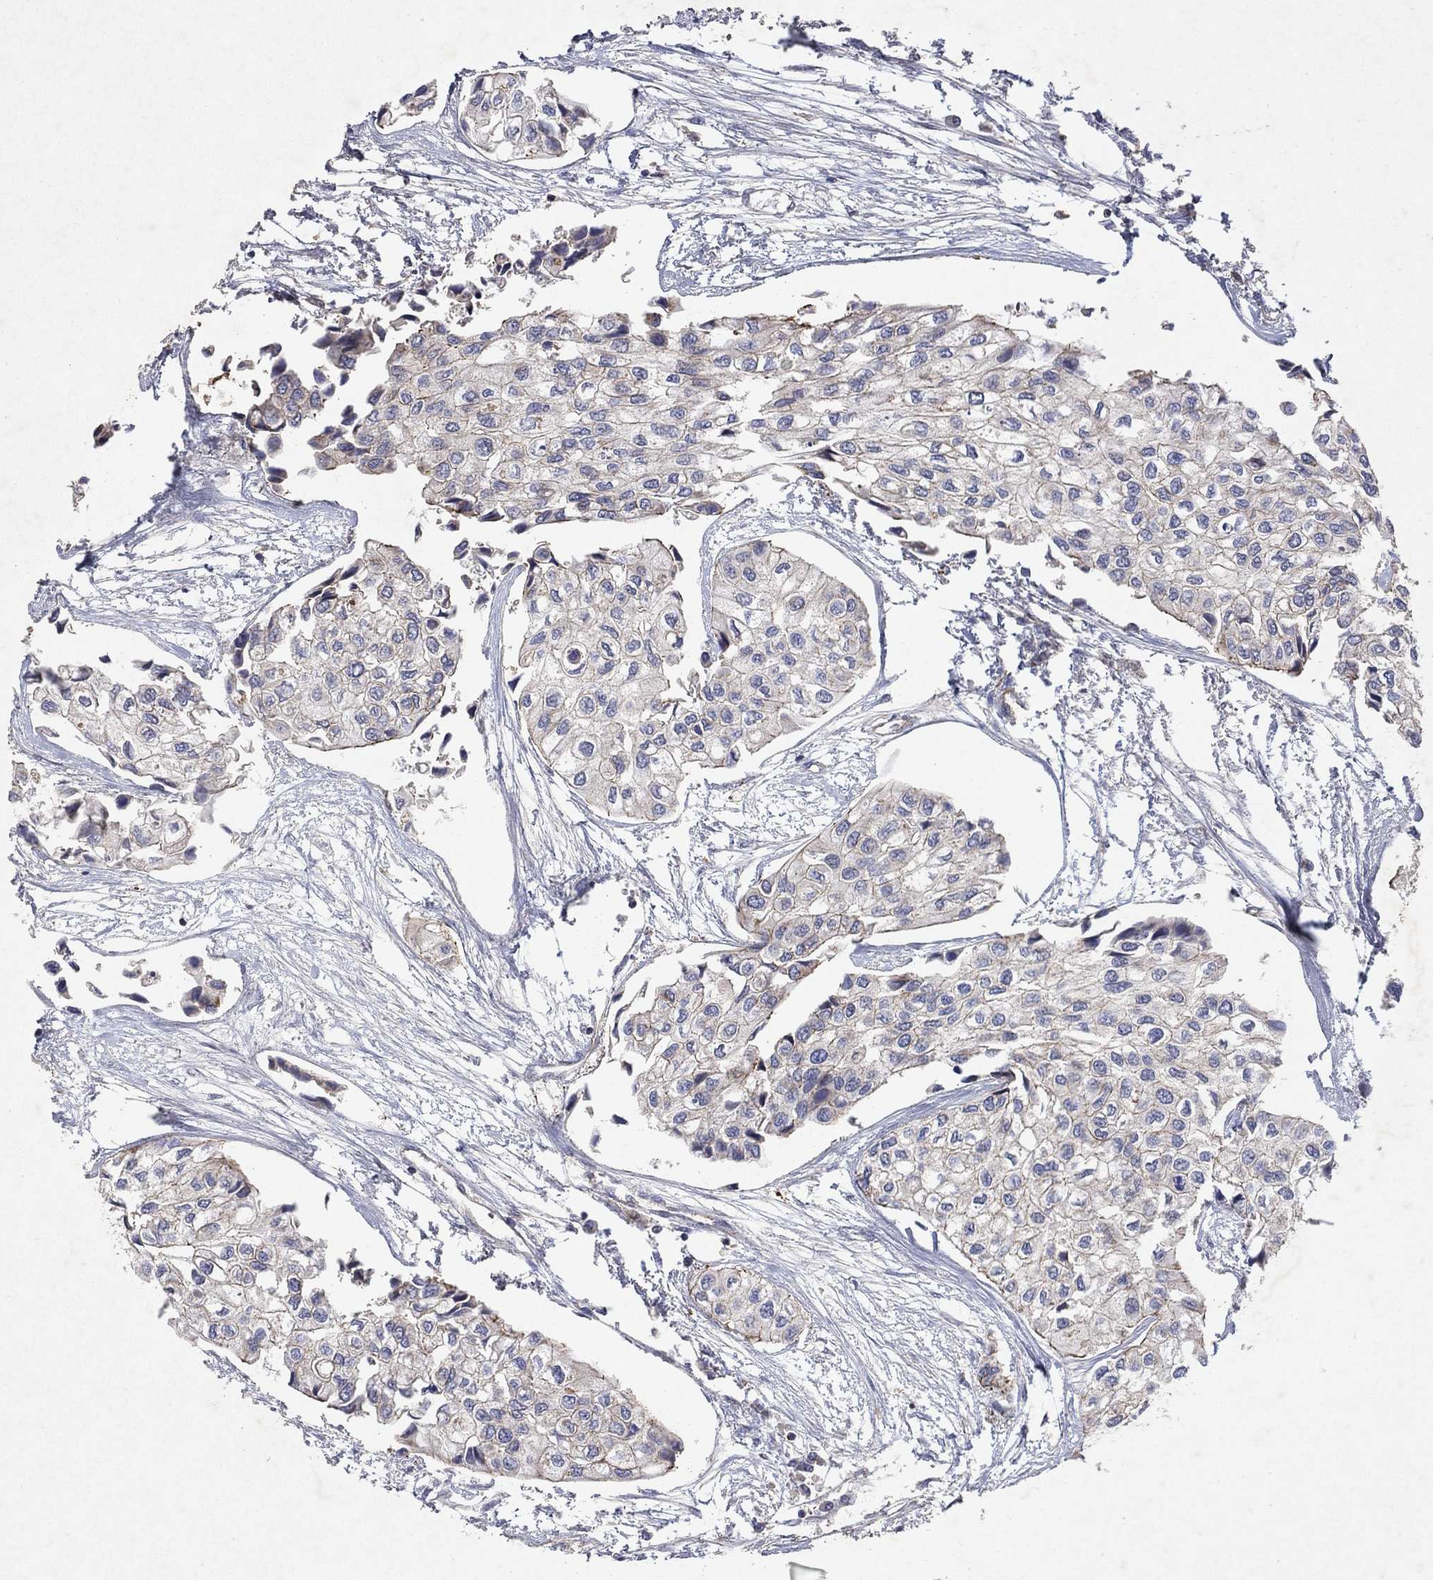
{"staining": {"intensity": "negative", "quantity": "none", "location": "none"}, "tissue": "urothelial cancer", "cell_type": "Tumor cells", "image_type": "cancer", "snomed": [{"axis": "morphology", "description": "Urothelial carcinoma, High grade"}, {"axis": "topography", "description": "Urinary bladder"}], "caption": "Protein analysis of high-grade urothelial carcinoma displays no significant positivity in tumor cells. The staining was performed using DAB to visualize the protein expression in brown, while the nuclei were stained in blue with hematoxylin (Magnification: 20x).", "gene": "FRG1", "patient": {"sex": "male", "age": 73}}